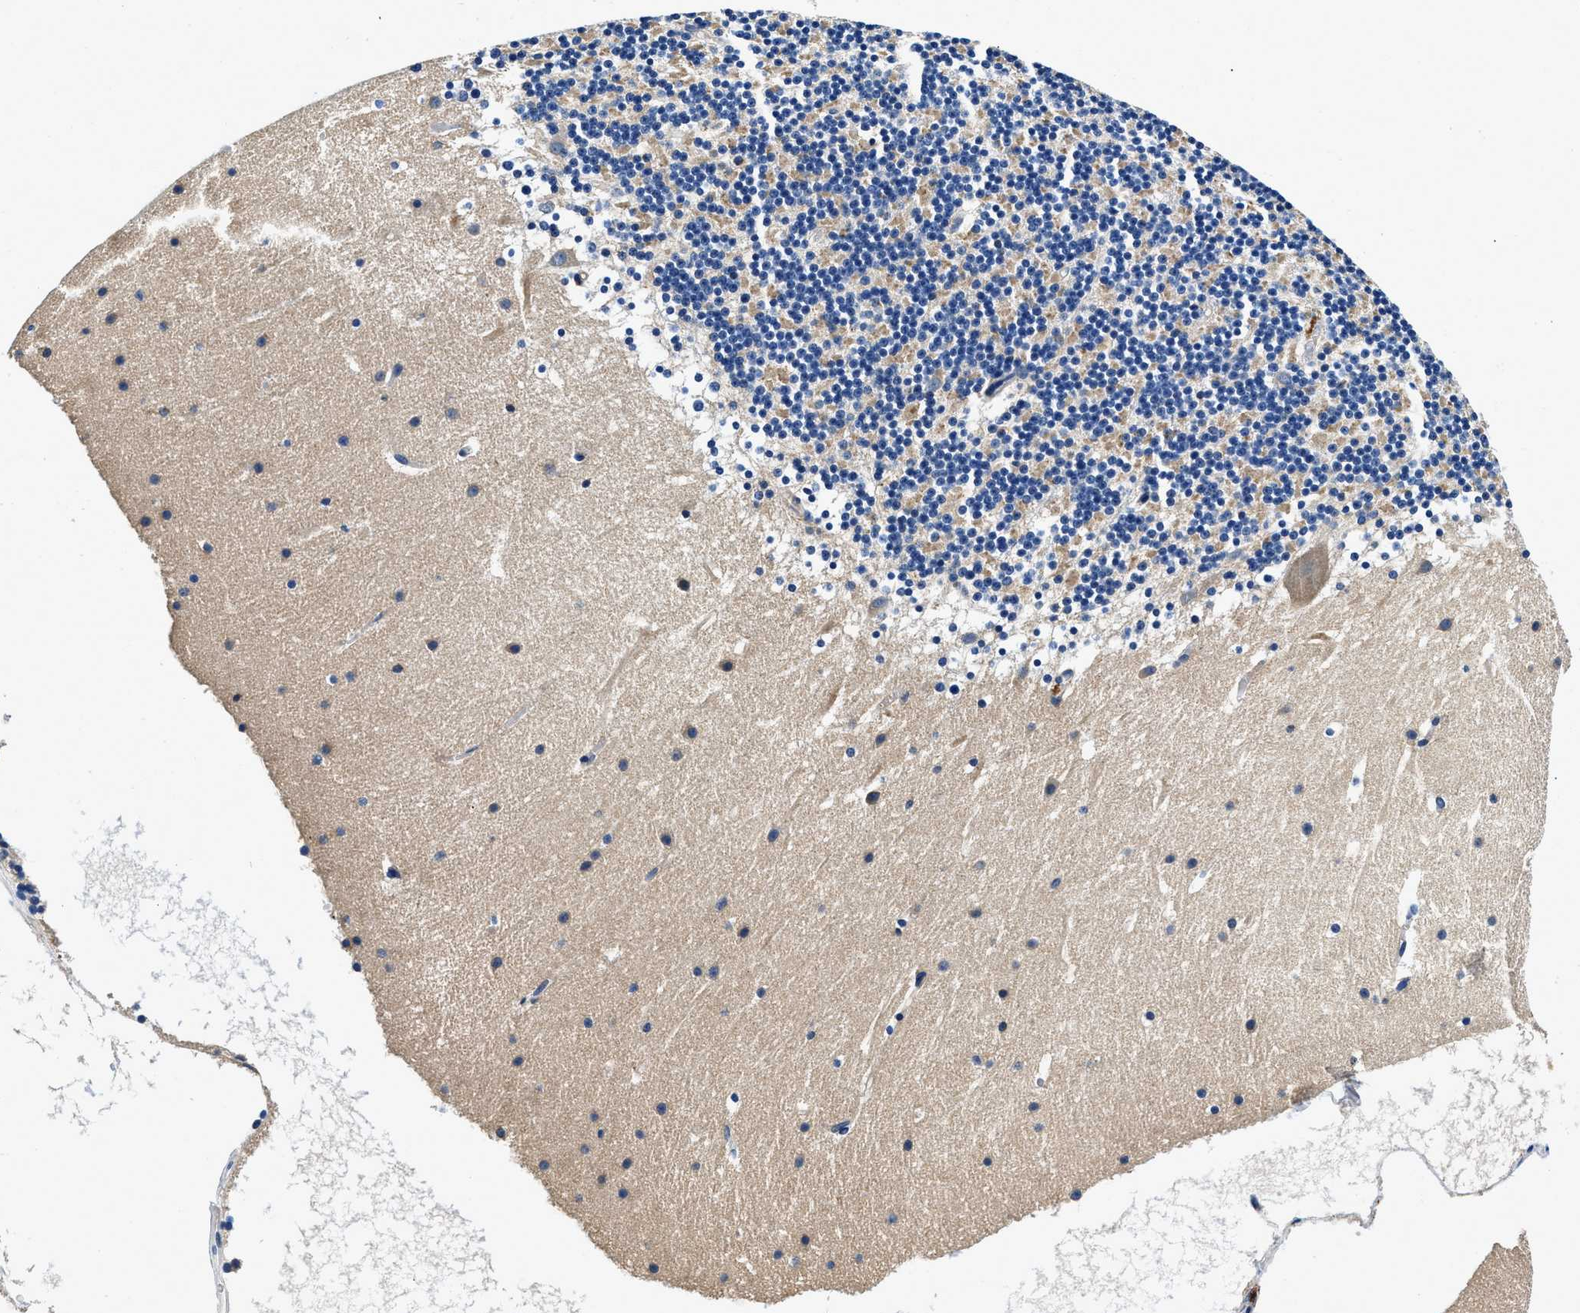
{"staining": {"intensity": "weak", "quantity": "25%-75%", "location": "cytoplasmic/membranous"}, "tissue": "cerebellum", "cell_type": "Cells in granular layer", "image_type": "normal", "snomed": [{"axis": "morphology", "description": "Normal tissue, NOS"}, {"axis": "topography", "description": "Cerebellum"}], "caption": "The immunohistochemical stain highlights weak cytoplasmic/membranous expression in cells in granular layer of normal cerebellum.", "gene": "ZFAND3", "patient": {"sex": "male", "age": 45}}